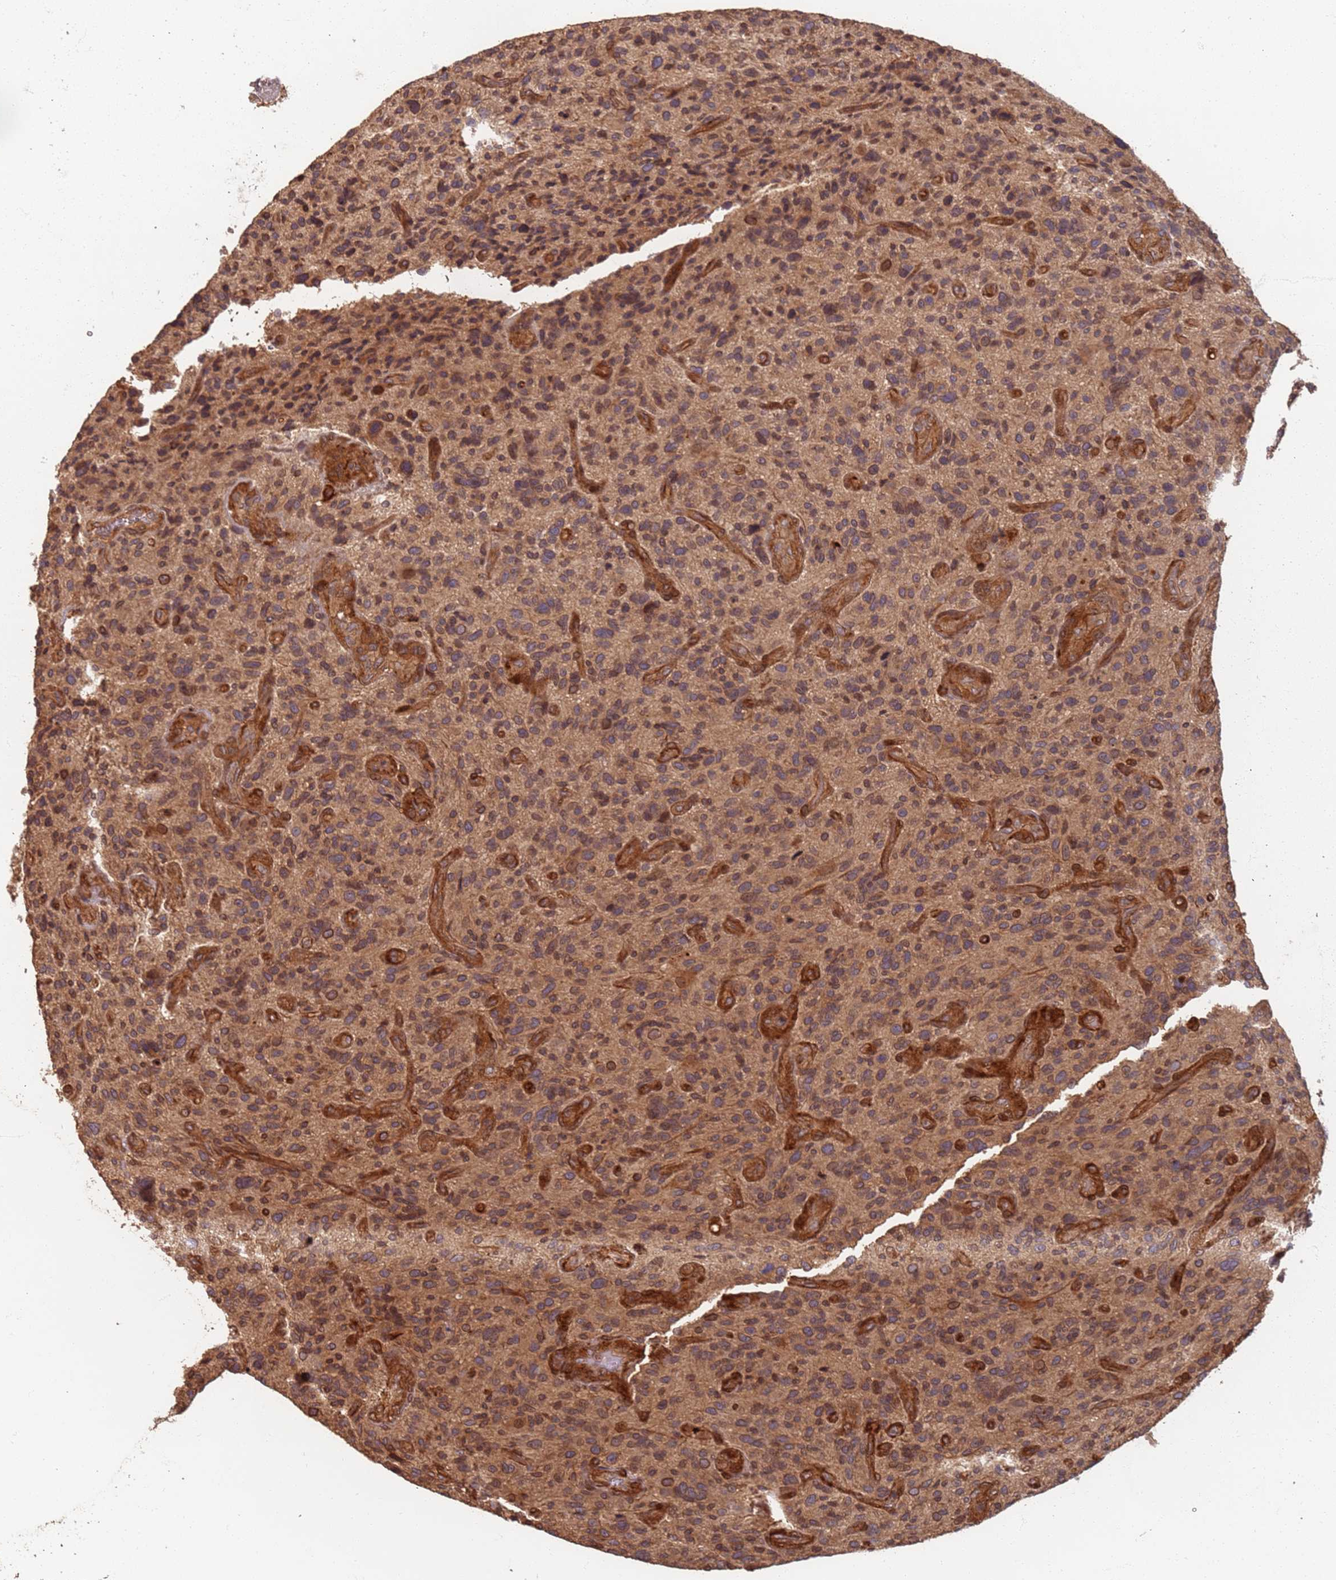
{"staining": {"intensity": "weak", "quantity": "<25%", "location": "cytoplasmic/membranous"}, "tissue": "glioma", "cell_type": "Tumor cells", "image_type": "cancer", "snomed": [{"axis": "morphology", "description": "Glioma, malignant, High grade"}, {"axis": "topography", "description": "Brain"}], "caption": "This image is of malignant high-grade glioma stained with IHC to label a protein in brown with the nuclei are counter-stained blue. There is no expression in tumor cells.", "gene": "SDCCAG8", "patient": {"sex": "male", "age": 47}}